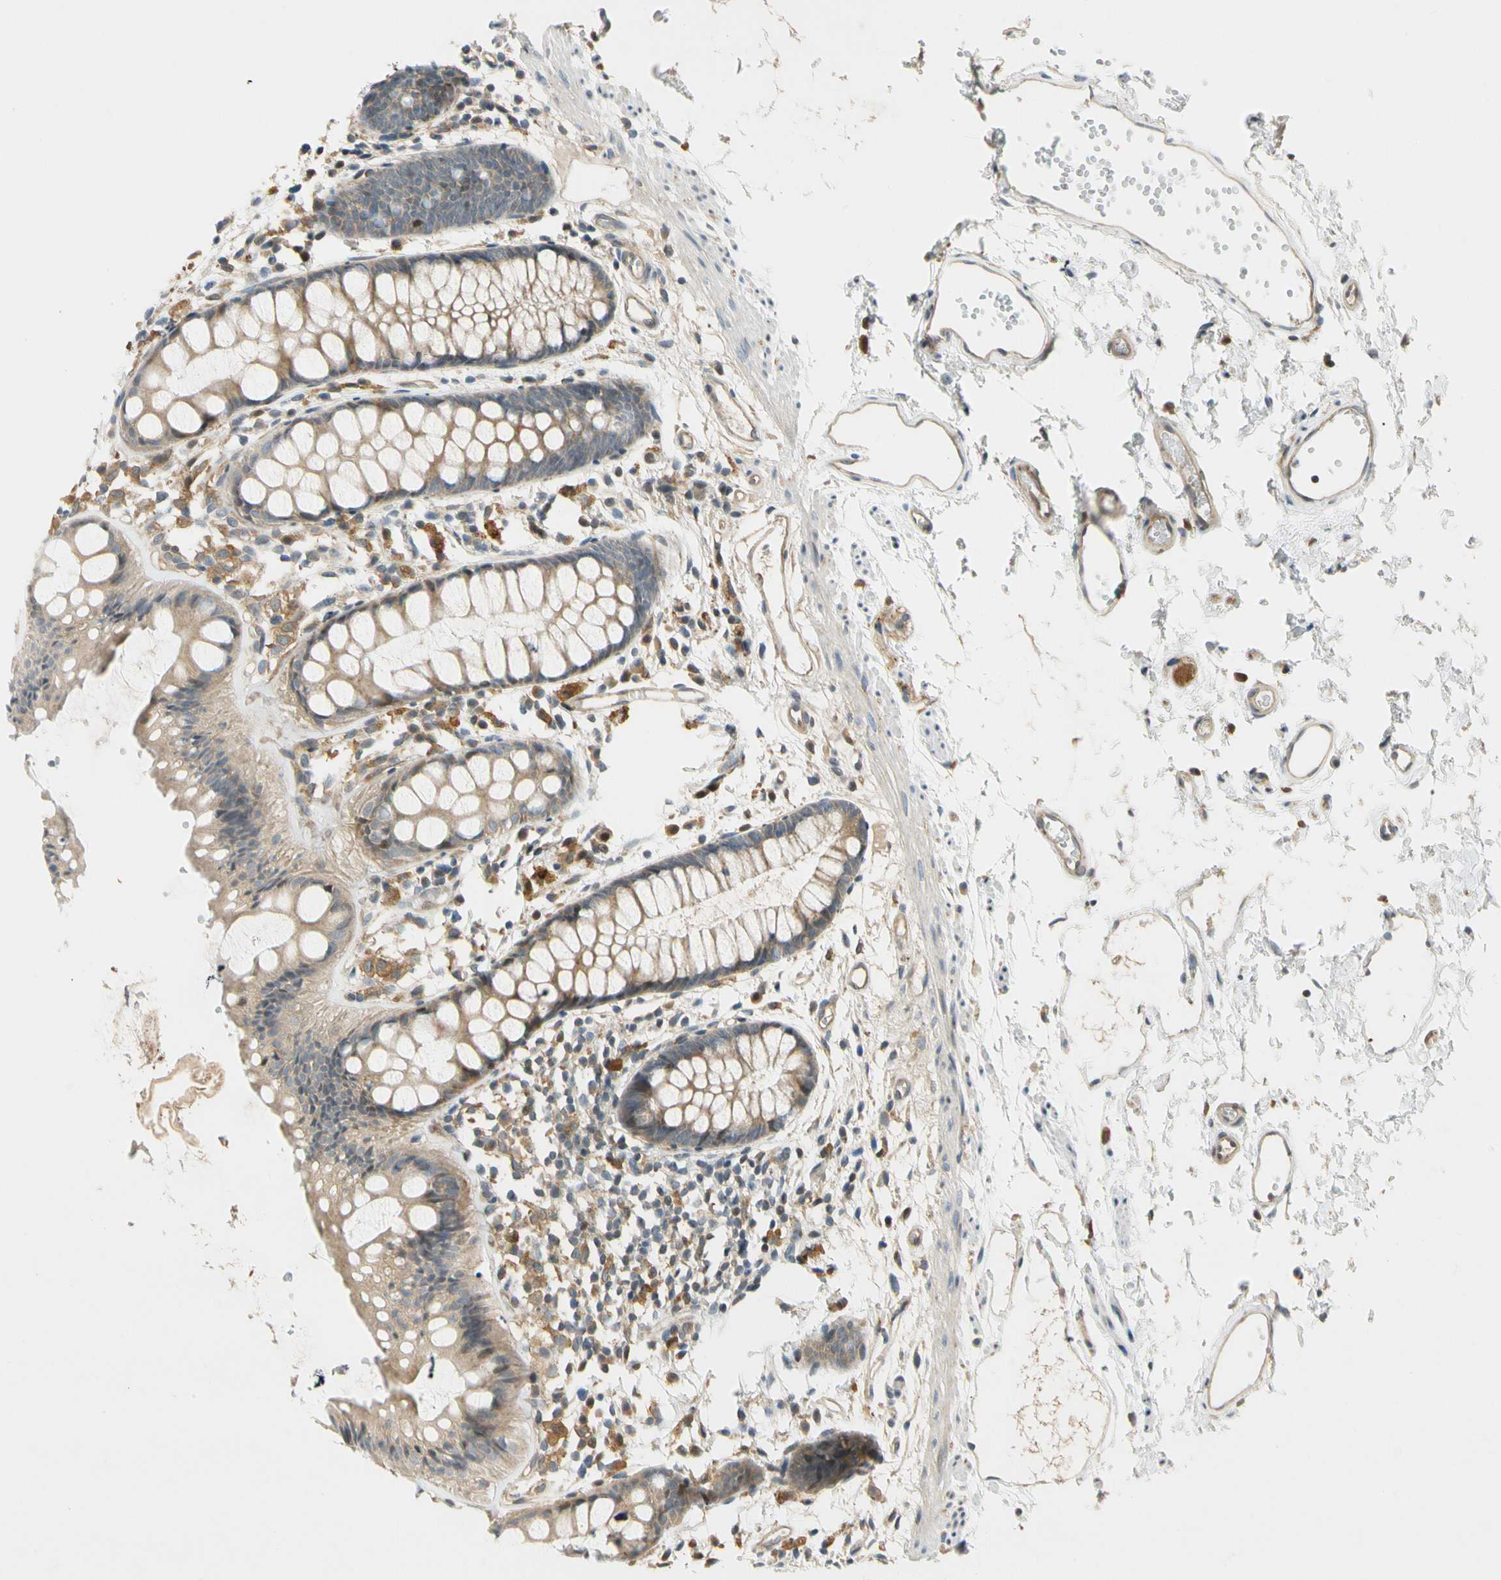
{"staining": {"intensity": "weak", "quantity": ">75%", "location": "cytoplasmic/membranous"}, "tissue": "rectum", "cell_type": "Glandular cells", "image_type": "normal", "snomed": [{"axis": "morphology", "description": "Normal tissue, NOS"}, {"axis": "topography", "description": "Rectum"}], "caption": "Protein staining reveals weak cytoplasmic/membranous staining in approximately >75% of glandular cells in benign rectum. (brown staining indicates protein expression, while blue staining denotes nuclei).", "gene": "GATD1", "patient": {"sex": "female", "age": 66}}